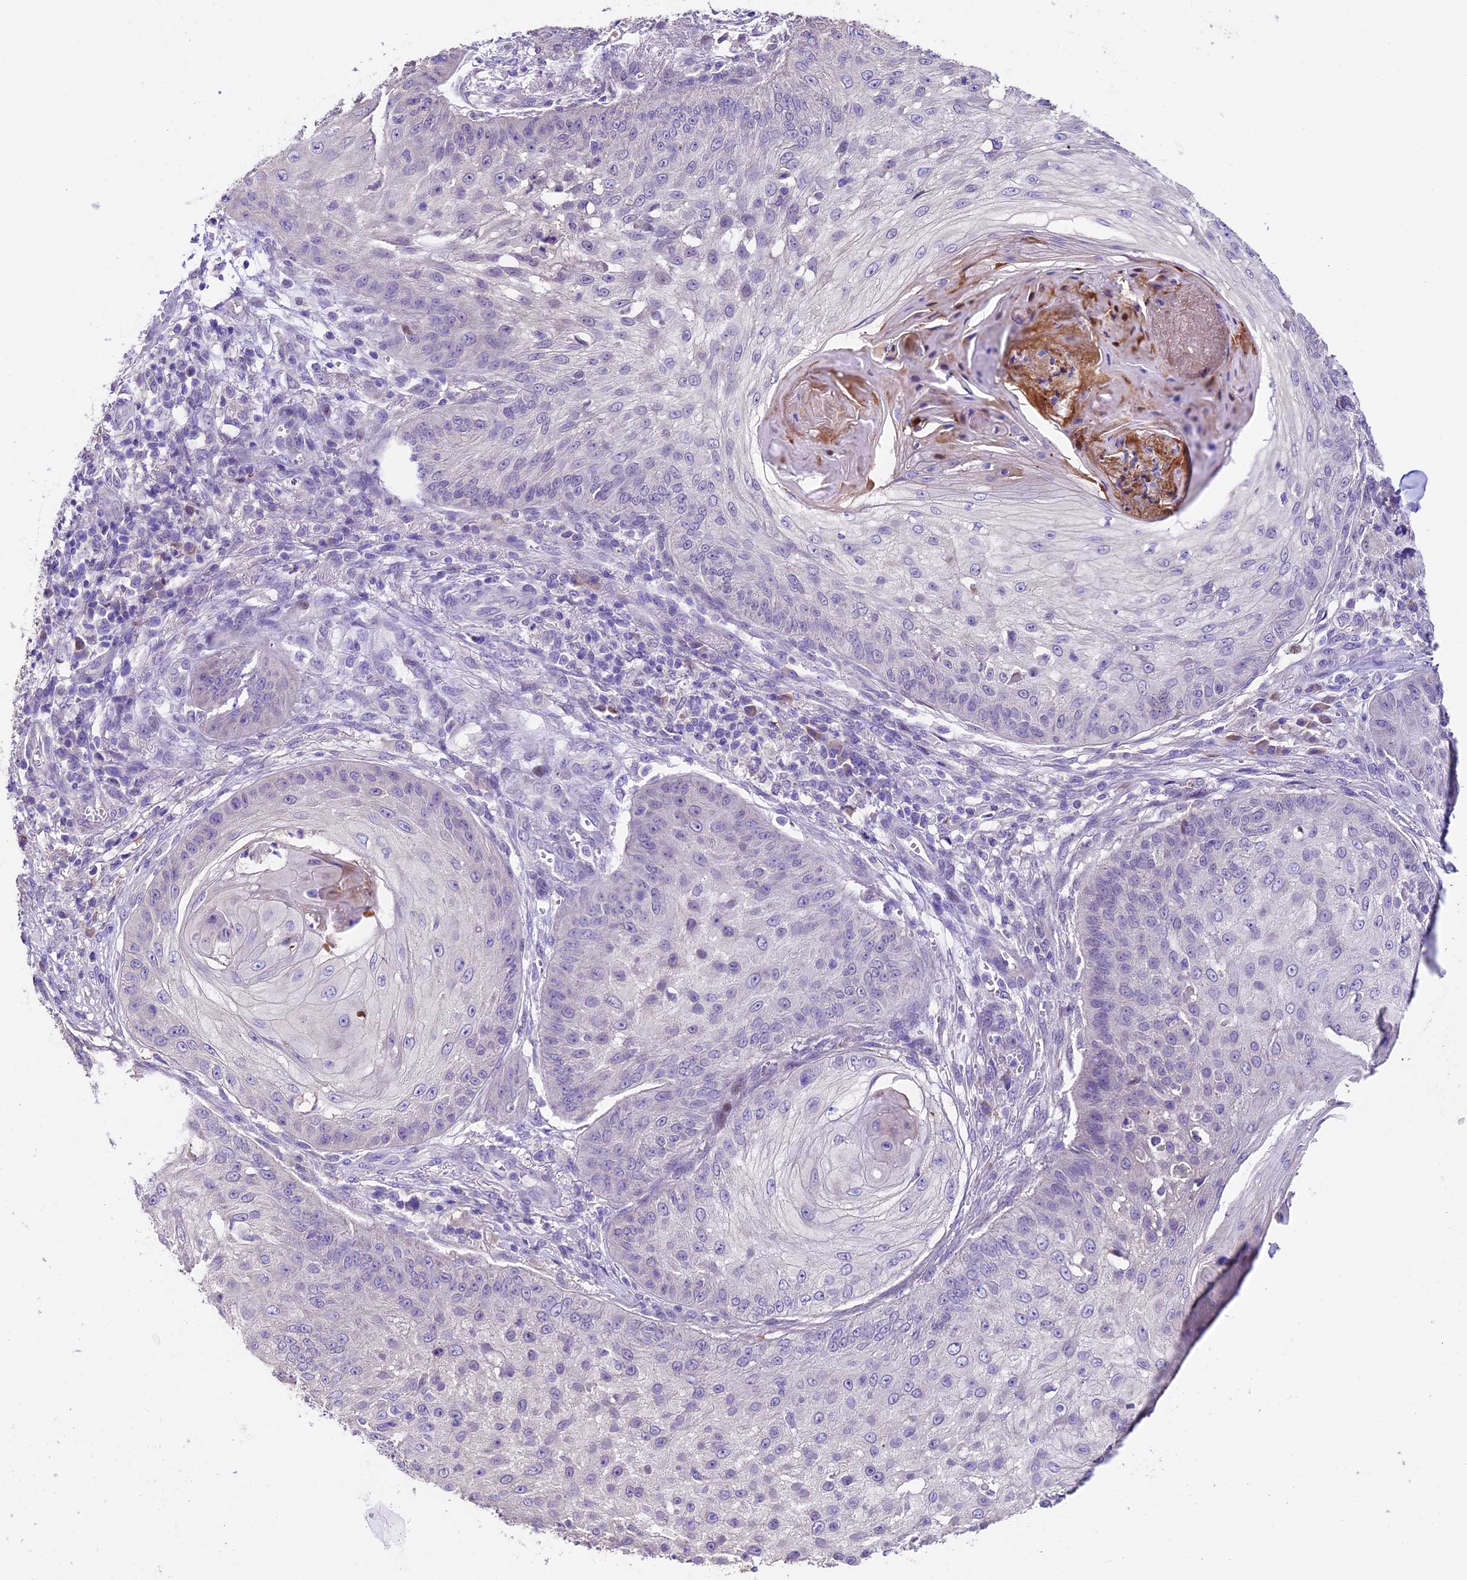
{"staining": {"intensity": "negative", "quantity": "none", "location": "none"}, "tissue": "skin cancer", "cell_type": "Tumor cells", "image_type": "cancer", "snomed": [{"axis": "morphology", "description": "Squamous cell carcinoma, NOS"}, {"axis": "topography", "description": "Skin"}], "caption": "A high-resolution histopathology image shows immunohistochemistry (IHC) staining of squamous cell carcinoma (skin), which reveals no significant expression in tumor cells.", "gene": "SBNO2", "patient": {"sex": "male", "age": 70}}